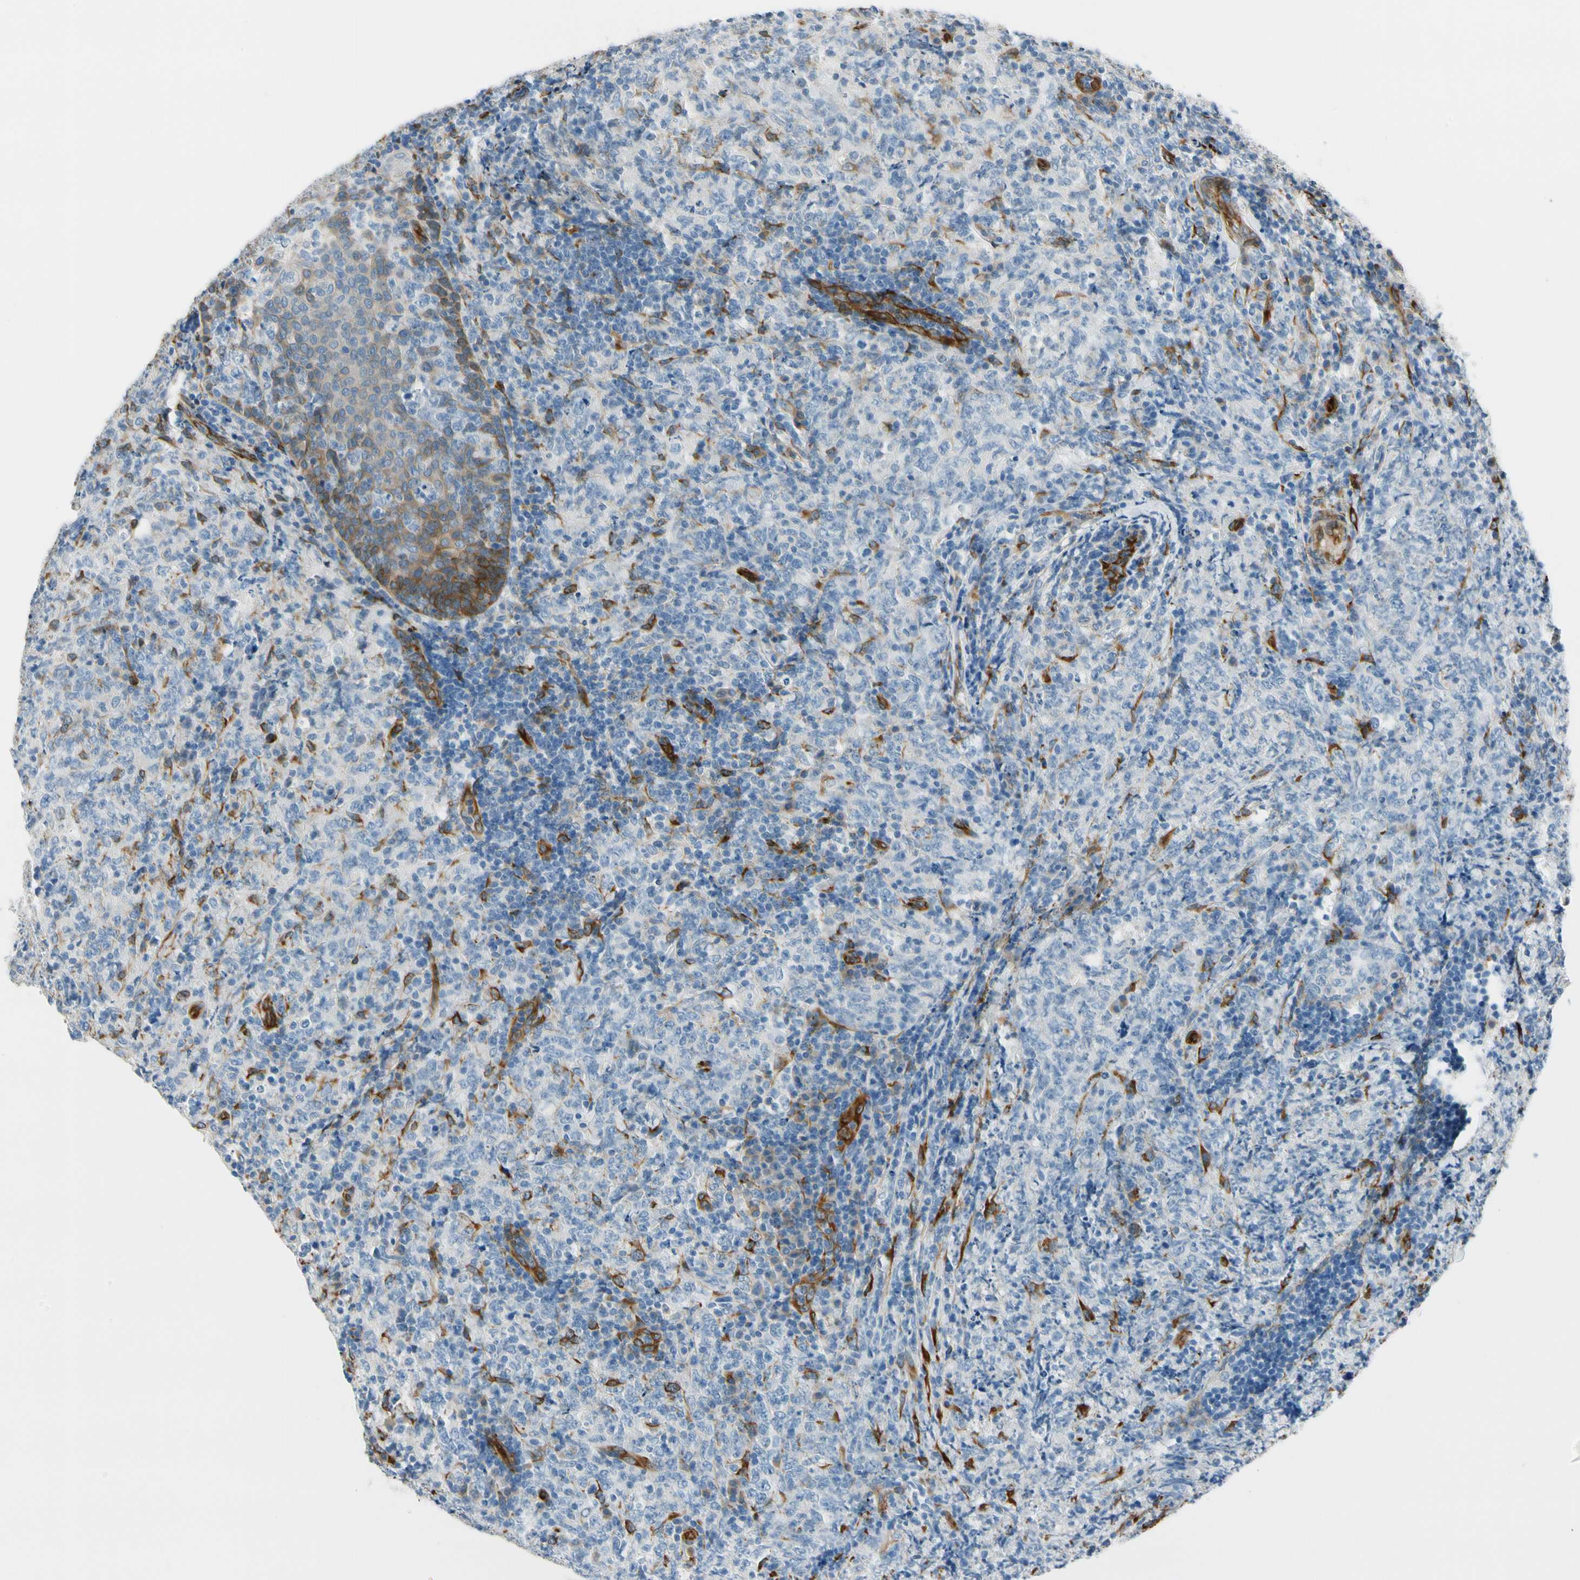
{"staining": {"intensity": "negative", "quantity": "none", "location": "none"}, "tissue": "lymphoma", "cell_type": "Tumor cells", "image_type": "cancer", "snomed": [{"axis": "morphology", "description": "Malignant lymphoma, non-Hodgkin's type, High grade"}, {"axis": "topography", "description": "Tonsil"}], "caption": "Immunohistochemical staining of human malignant lymphoma, non-Hodgkin's type (high-grade) displays no significant positivity in tumor cells.", "gene": "FKBP7", "patient": {"sex": "female", "age": 36}}